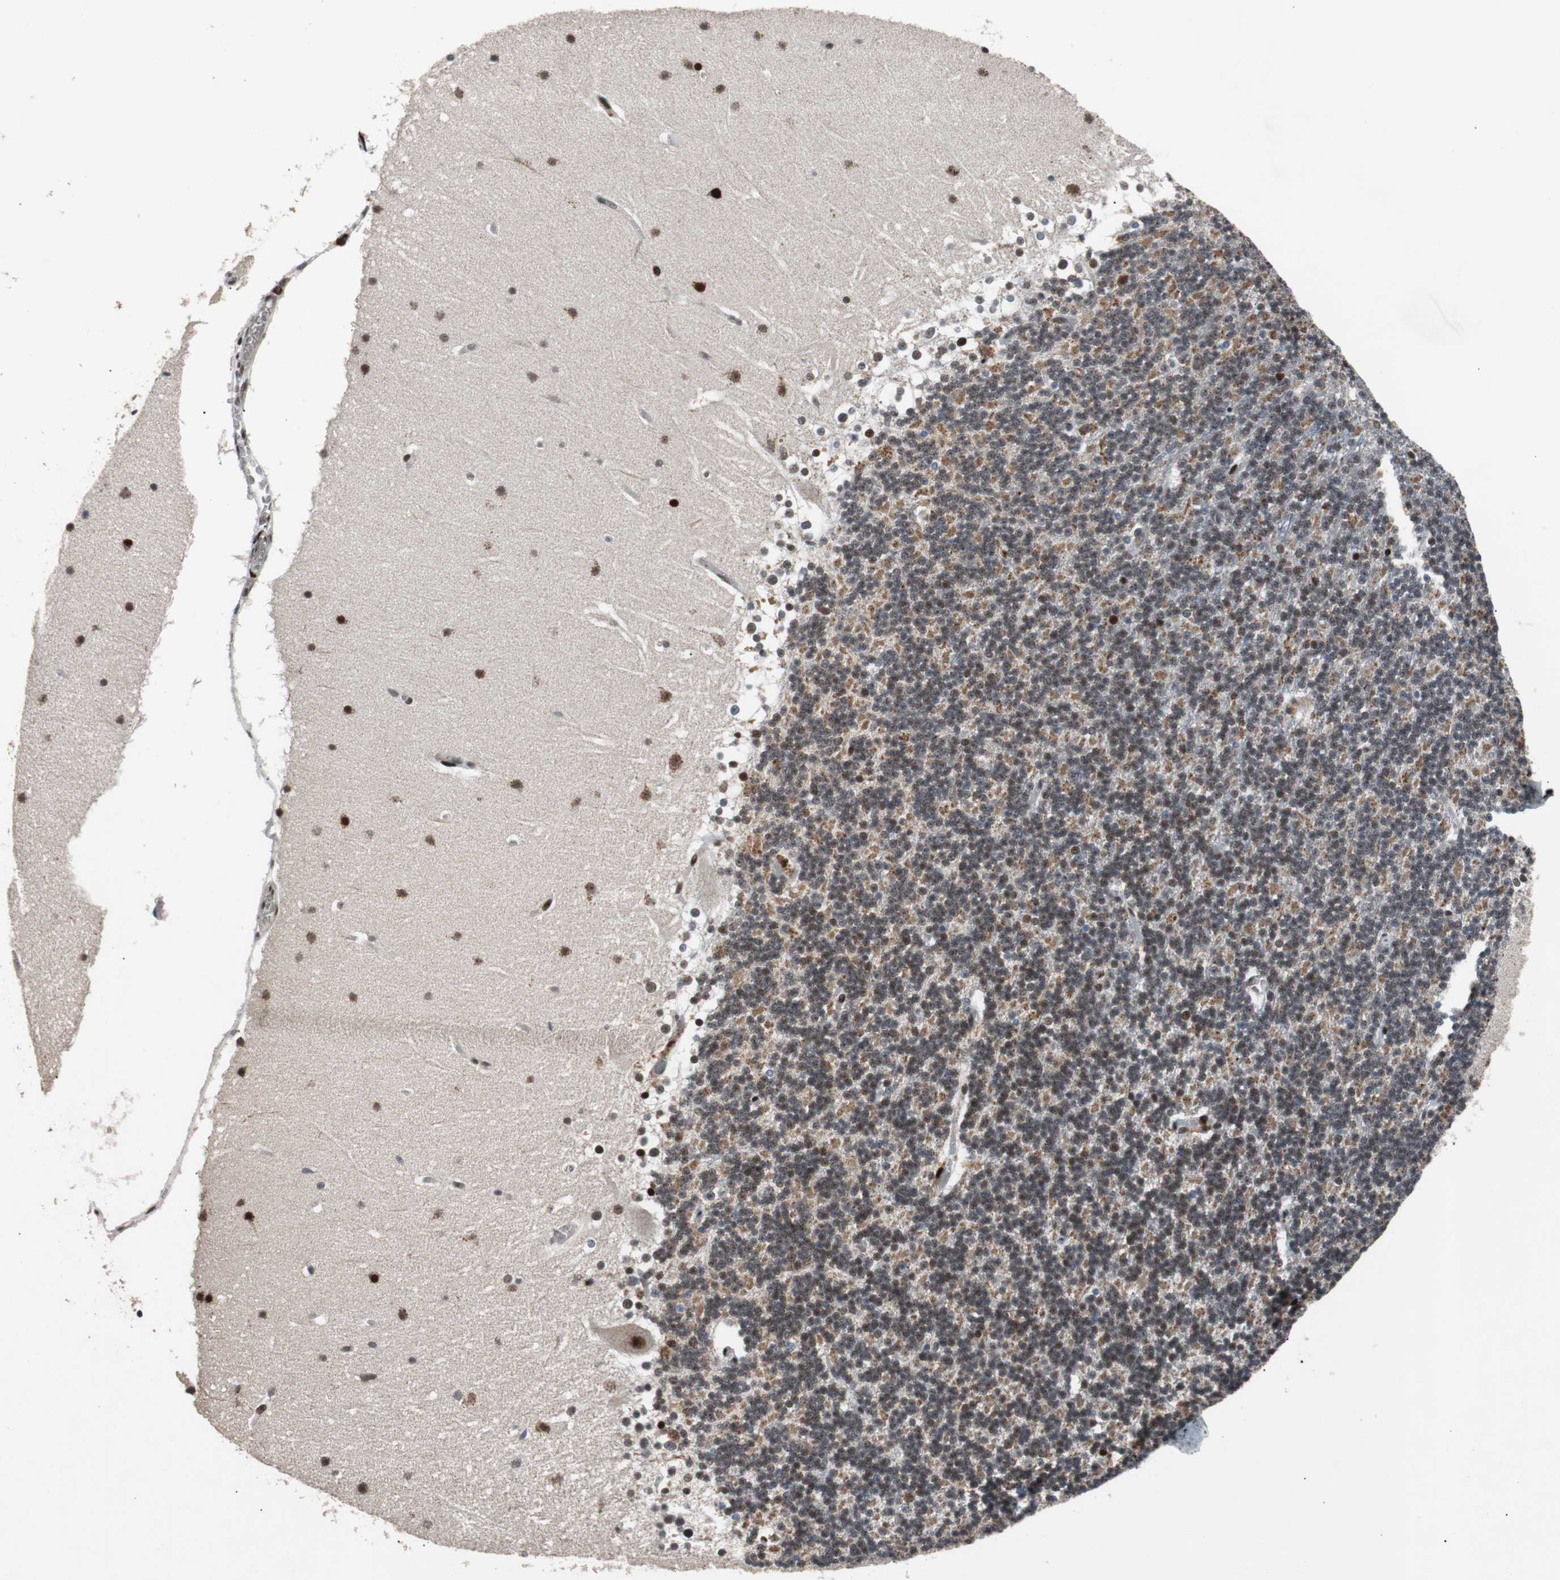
{"staining": {"intensity": "strong", "quantity": ">75%", "location": "nuclear"}, "tissue": "cerebellum", "cell_type": "Cells in granular layer", "image_type": "normal", "snomed": [{"axis": "morphology", "description": "Normal tissue, NOS"}, {"axis": "topography", "description": "Cerebellum"}], "caption": "The histopathology image demonstrates staining of unremarkable cerebellum, revealing strong nuclear protein expression (brown color) within cells in granular layer. The staining is performed using DAB brown chromogen to label protein expression. The nuclei are counter-stained blue using hematoxylin.", "gene": "NBL1", "patient": {"sex": "female", "age": 19}}